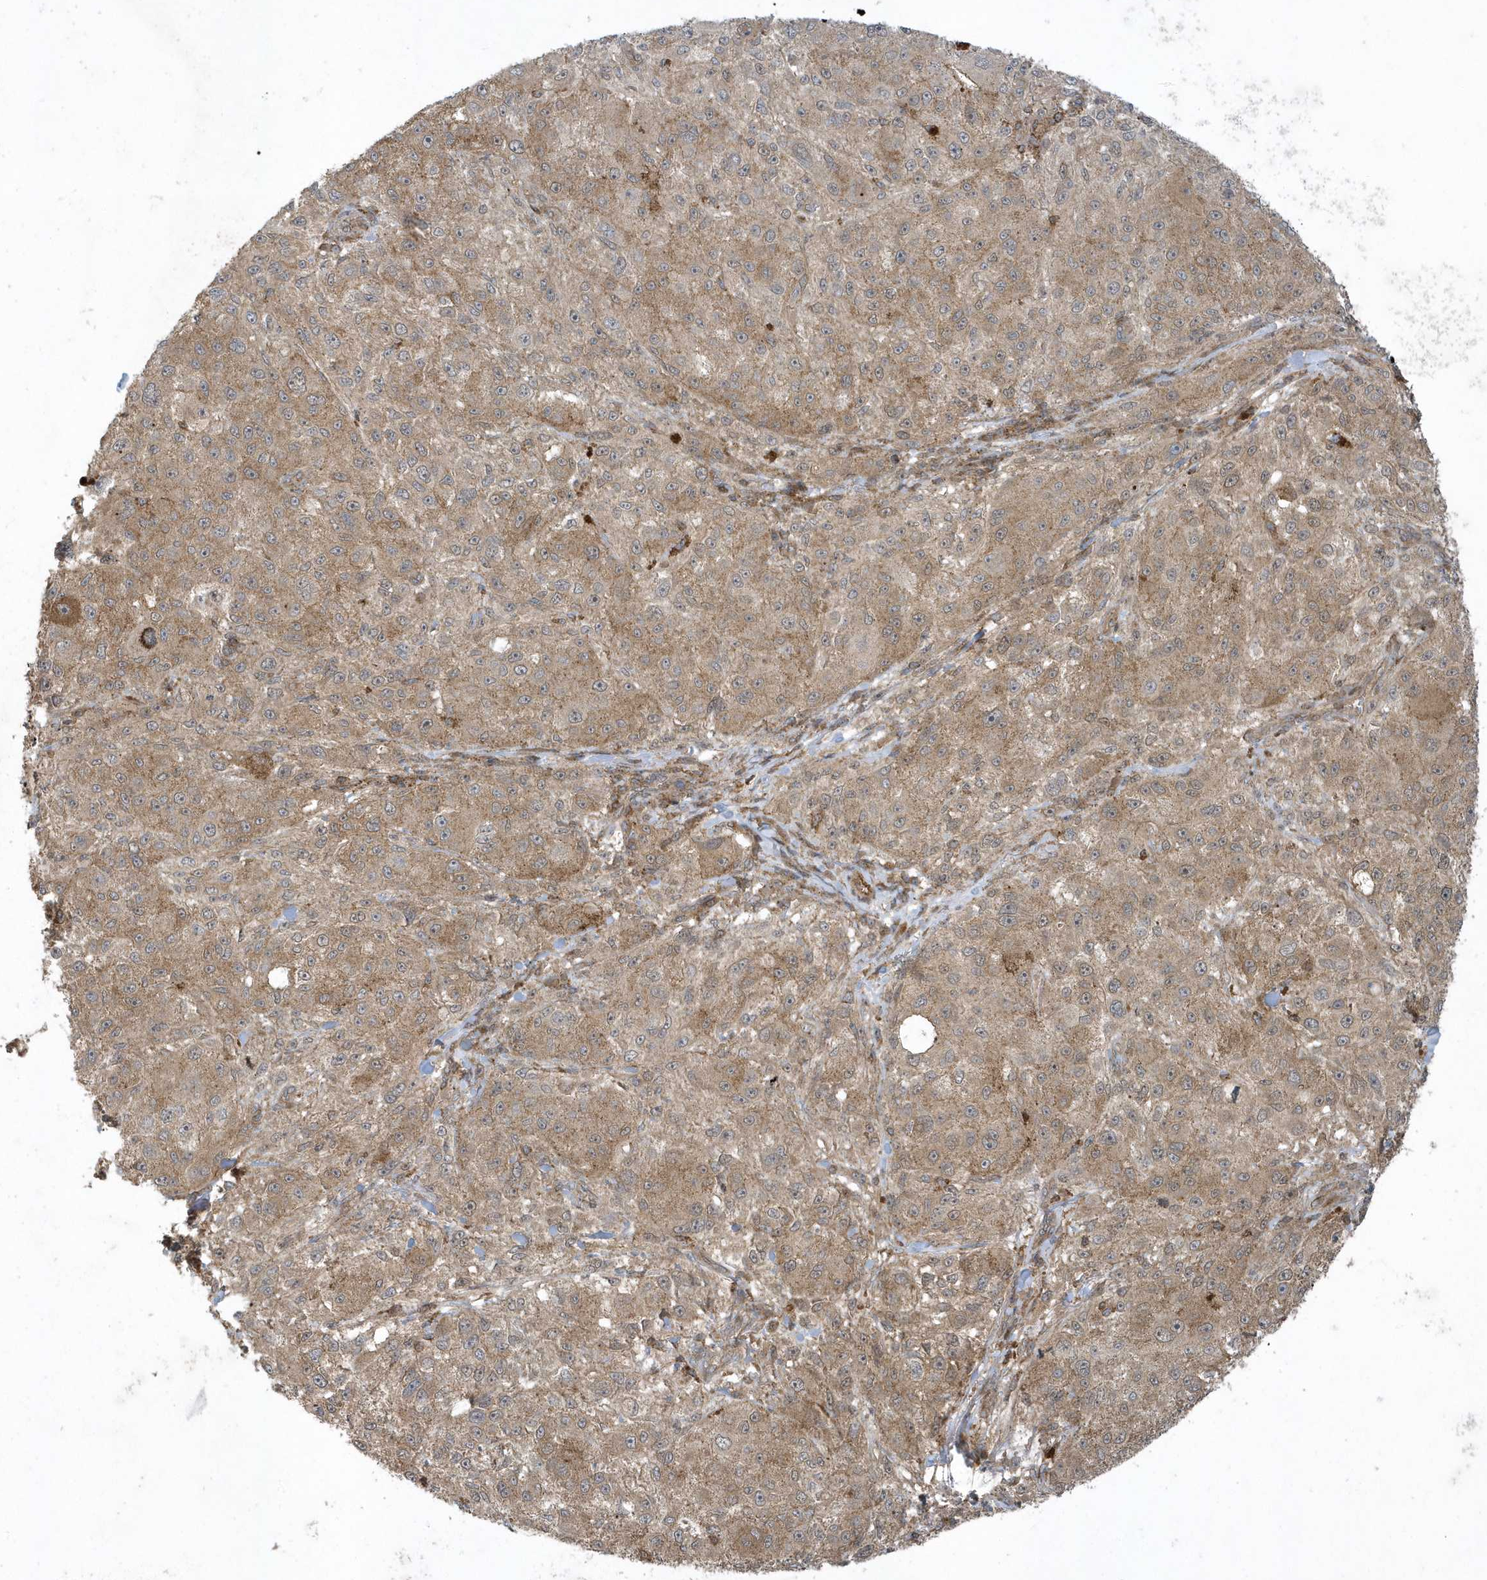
{"staining": {"intensity": "moderate", "quantity": ">75%", "location": "cytoplasmic/membranous"}, "tissue": "melanoma", "cell_type": "Tumor cells", "image_type": "cancer", "snomed": [{"axis": "morphology", "description": "Necrosis, NOS"}, {"axis": "morphology", "description": "Malignant melanoma, NOS"}, {"axis": "topography", "description": "Skin"}], "caption": "A high-resolution histopathology image shows IHC staining of melanoma, which exhibits moderate cytoplasmic/membranous expression in about >75% of tumor cells.", "gene": "STAMBP", "patient": {"sex": "female", "age": 87}}